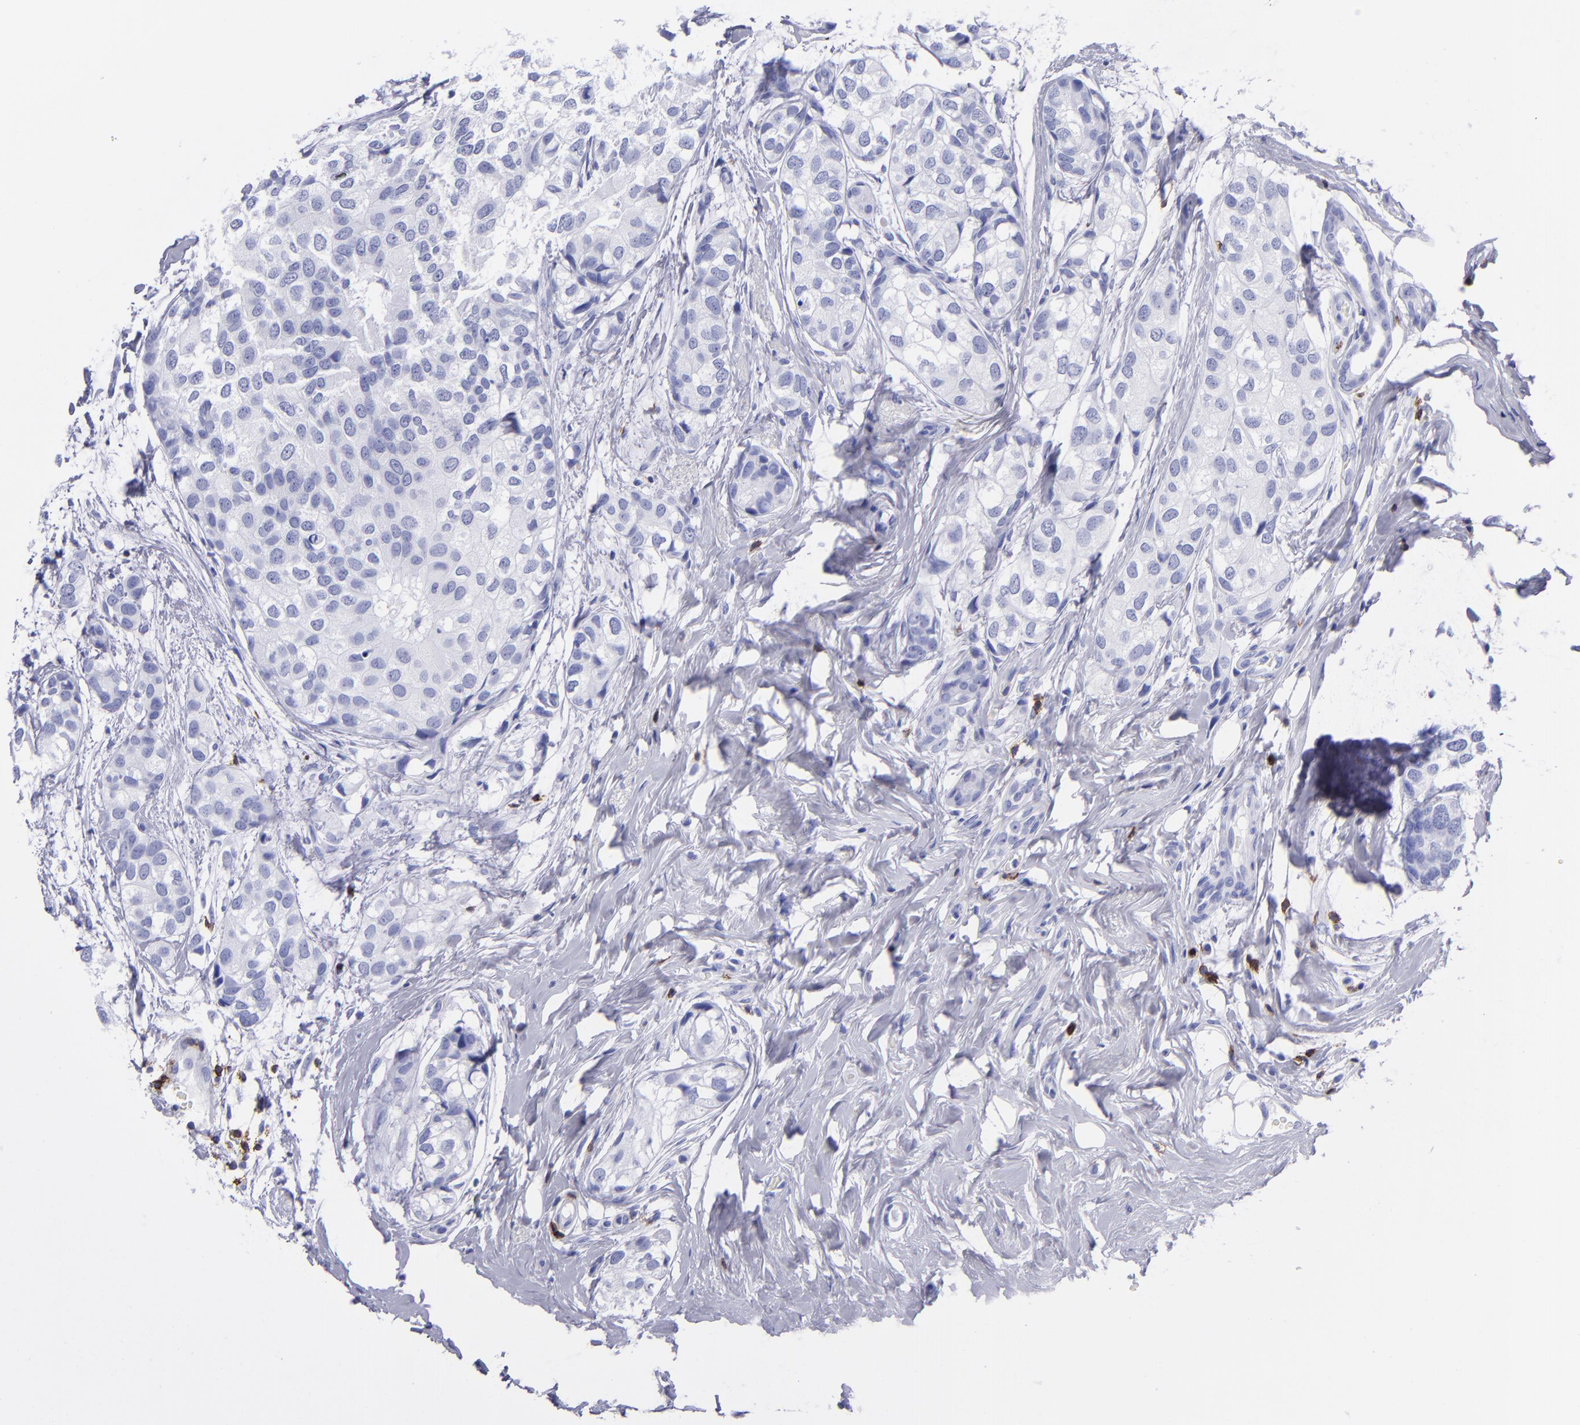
{"staining": {"intensity": "negative", "quantity": "none", "location": "none"}, "tissue": "breast cancer", "cell_type": "Tumor cells", "image_type": "cancer", "snomed": [{"axis": "morphology", "description": "Duct carcinoma"}, {"axis": "topography", "description": "Breast"}], "caption": "DAB immunohistochemical staining of human breast cancer displays no significant expression in tumor cells.", "gene": "CD6", "patient": {"sex": "female", "age": 68}}